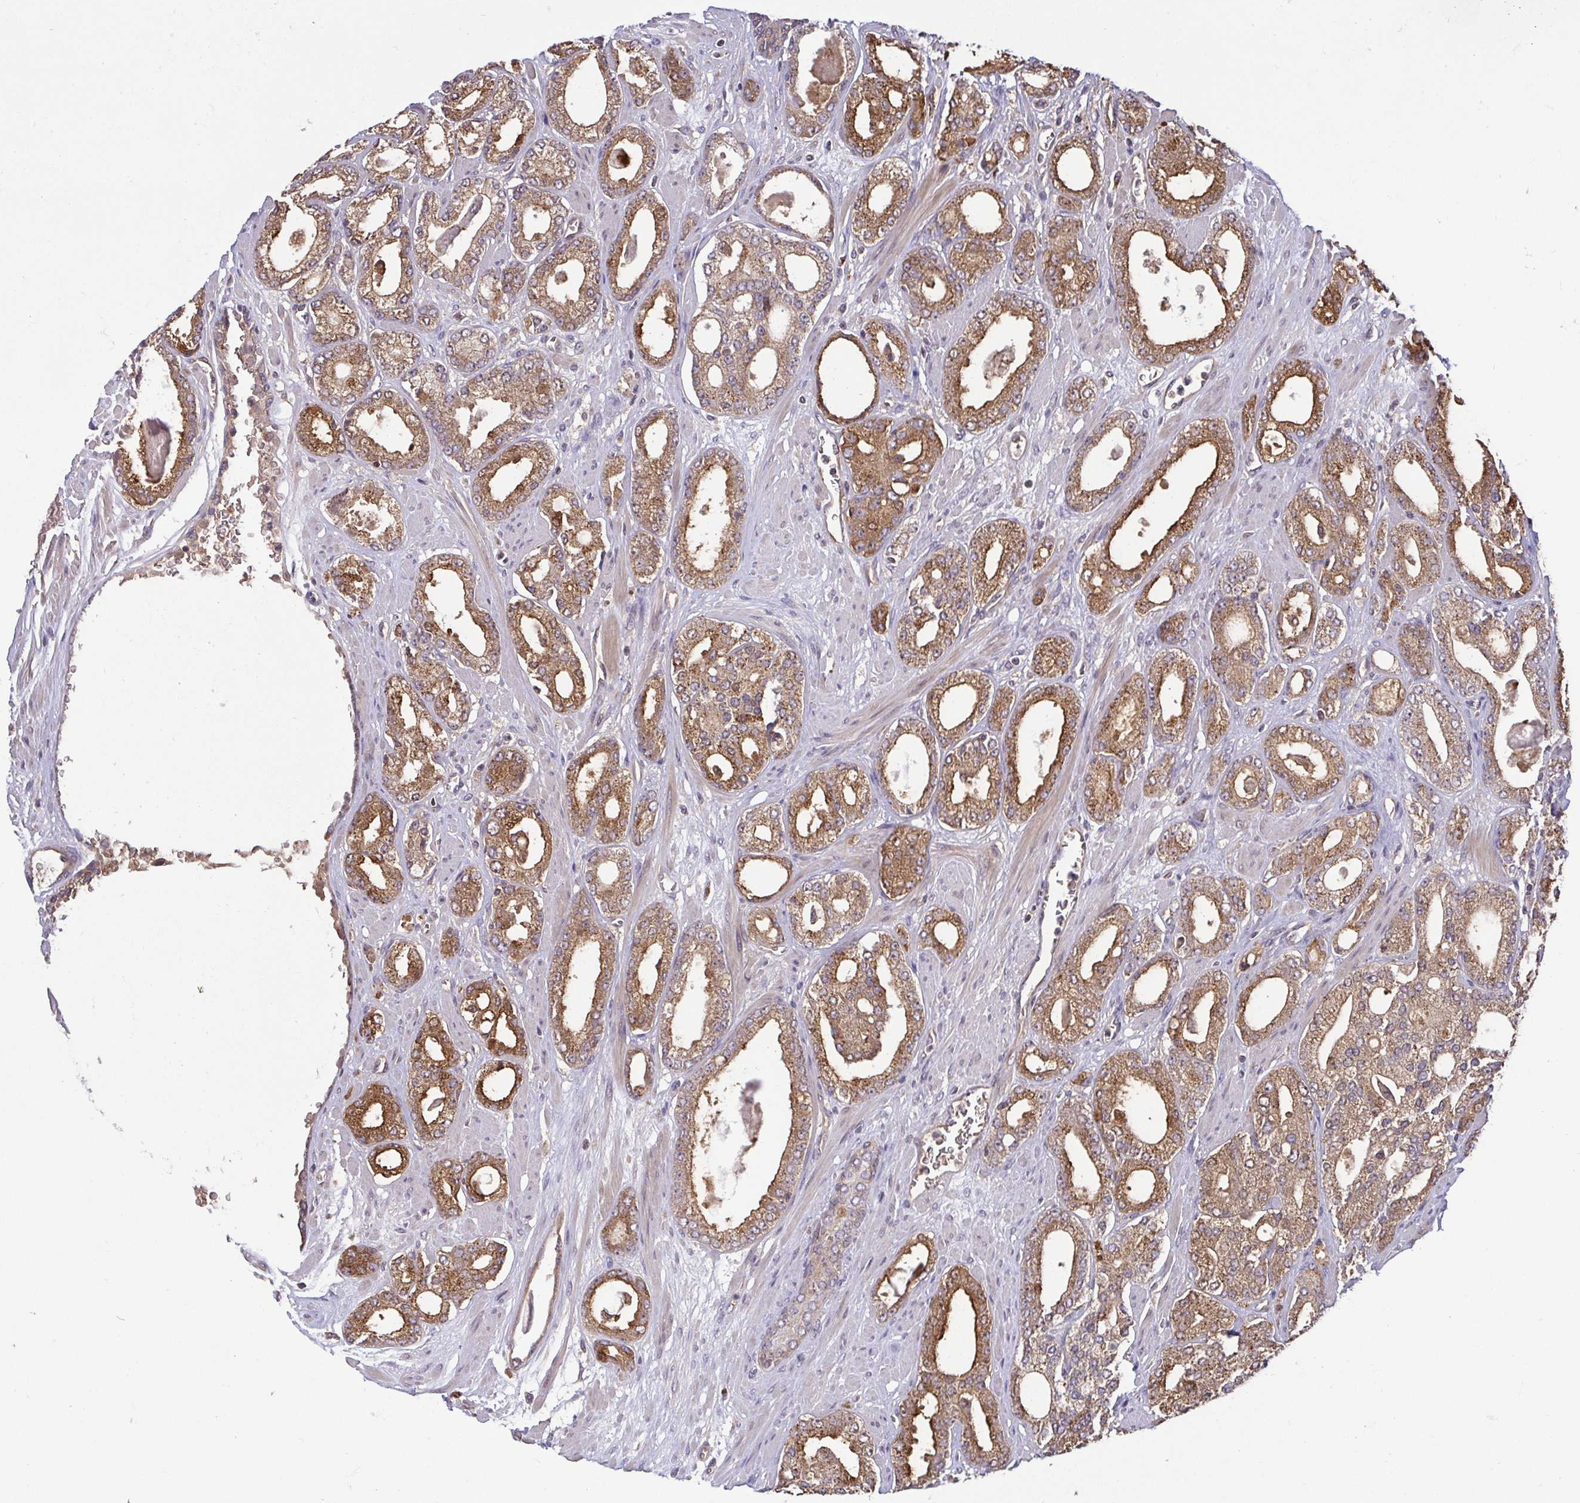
{"staining": {"intensity": "moderate", "quantity": ">75%", "location": "cytoplasmic/membranous"}, "tissue": "prostate cancer", "cell_type": "Tumor cells", "image_type": "cancer", "snomed": [{"axis": "morphology", "description": "Adenocarcinoma, High grade"}, {"axis": "topography", "description": "Prostate"}], "caption": "Adenocarcinoma (high-grade) (prostate) was stained to show a protein in brown. There is medium levels of moderate cytoplasmic/membranous staining in about >75% of tumor cells.", "gene": "OSBPL7", "patient": {"sex": "male", "age": 64}}